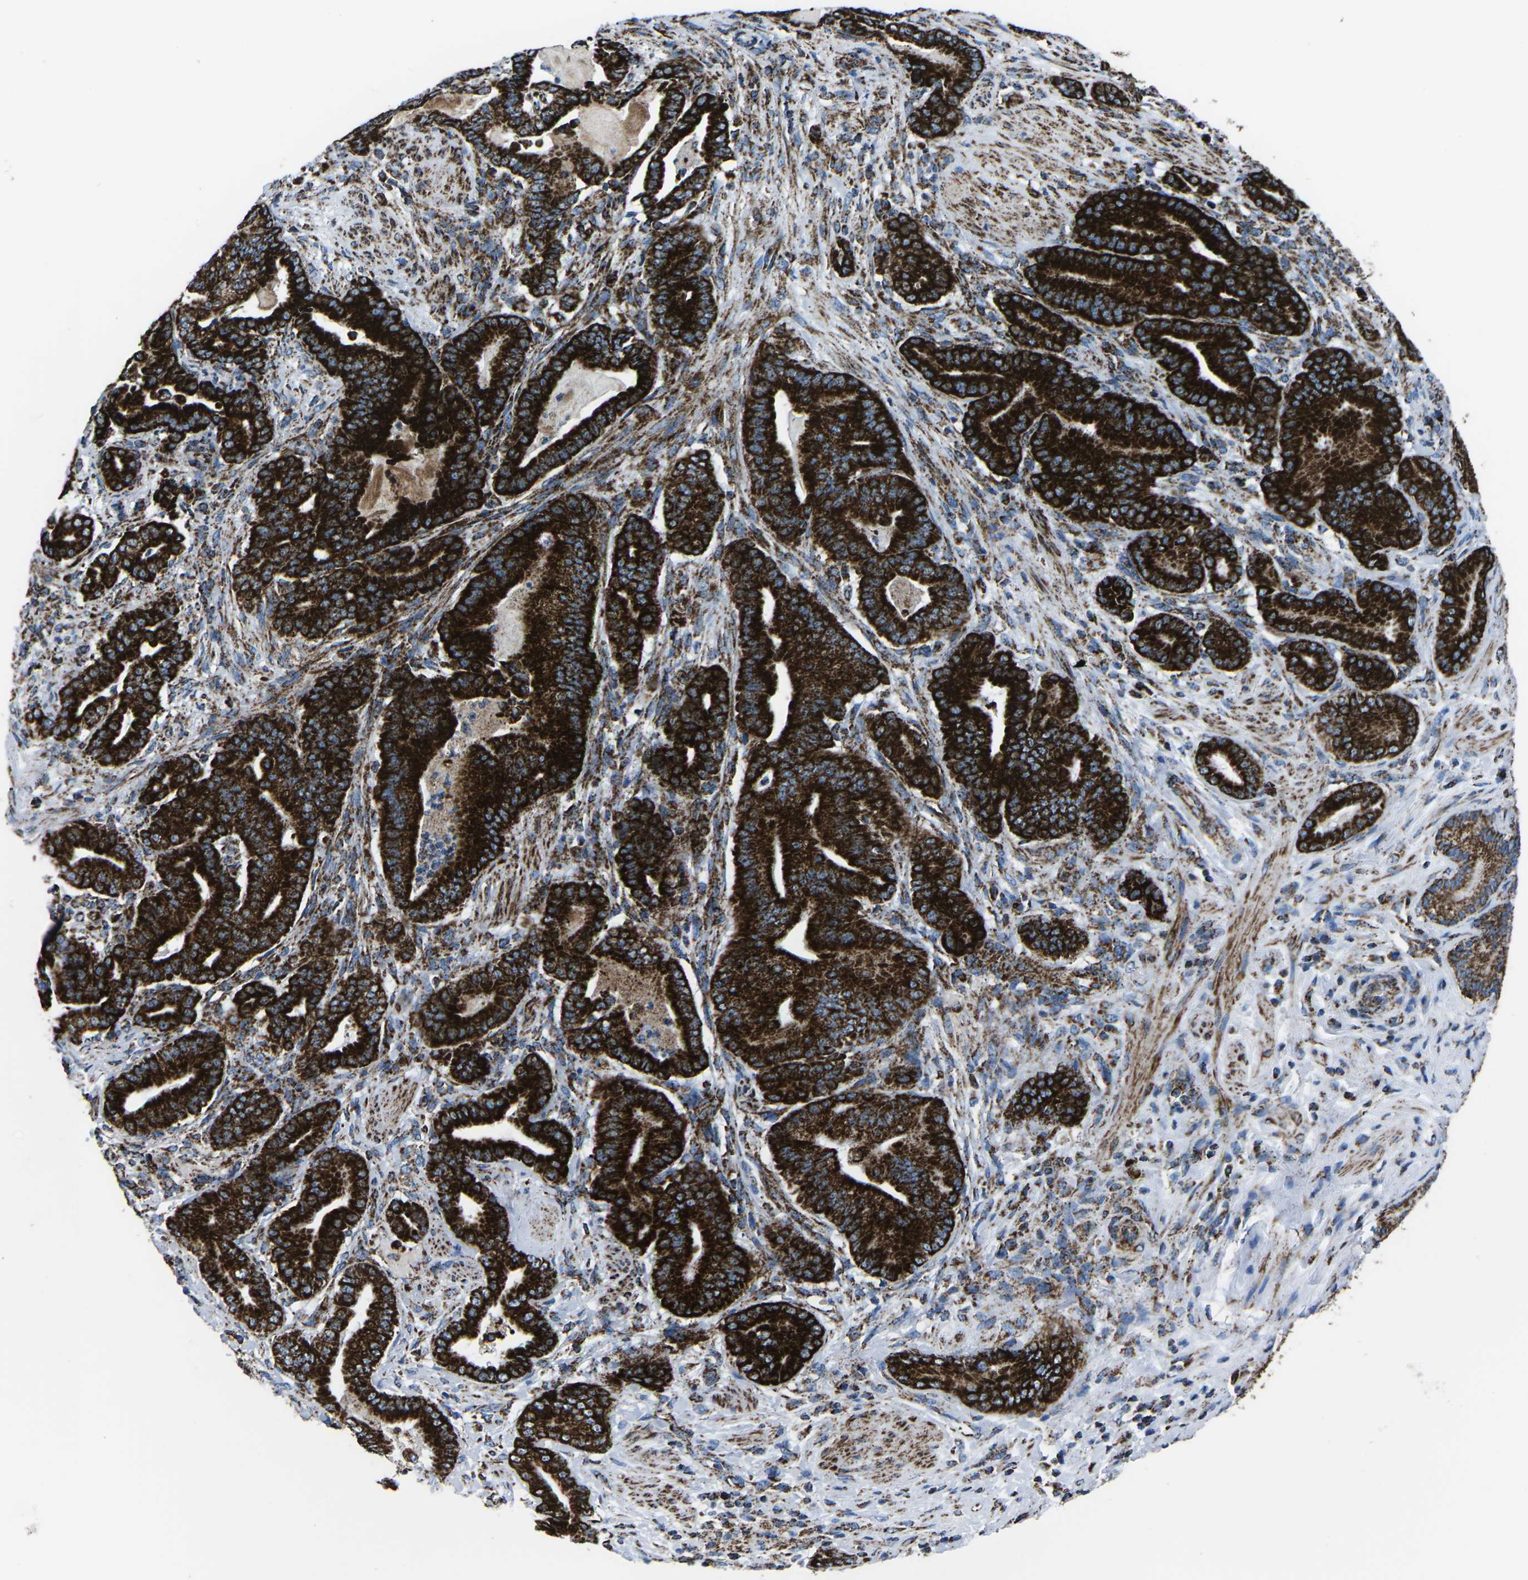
{"staining": {"intensity": "strong", "quantity": ">75%", "location": "cytoplasmic/membranous"}, "tissue": "pancreatic cancer", "cell_type": "Tumor cells", "image_type": "cancer", "snomed": [{"axis": "morphology", "description": "Normal tissue, NOS"}, {"axis": "morphology", "description": "Adenocarcinoma, NOS"}, {"axis": "topography", "description": "Pancreas"}], "caption": "DAB immunohistochemical staining of human pancreatic adenocarcinoma reveals strong cytoplasmic/membranous protein staining in about >75% of tumor cells.", "gene": "MT-CO2", "patient": {"sex": "male", "age": 63}}